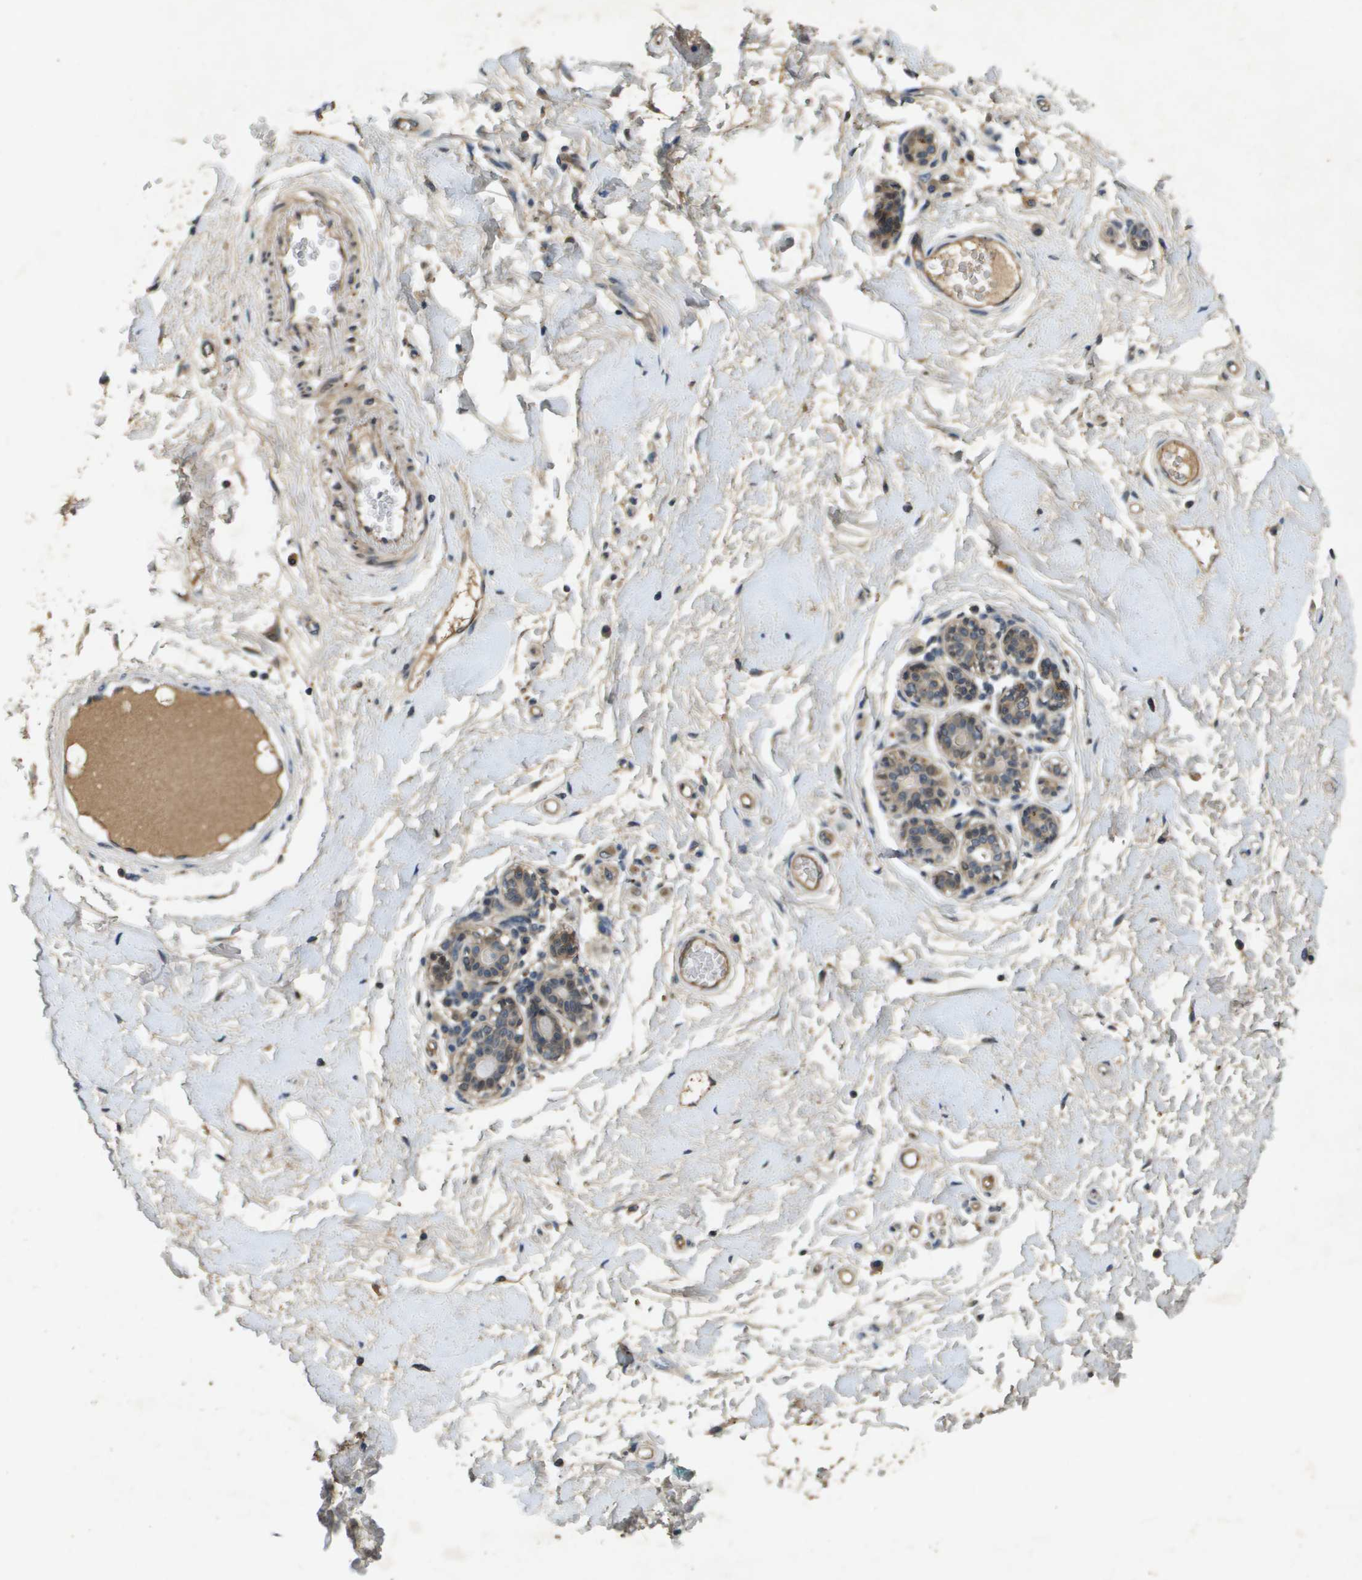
{"staining": {"intensity": "negative", "quantity": "none", "location": "none"}, "tissue": "breast", "cell_type": "Adipocytes", "image_type": "normal", "snomed": [{"axis": "morphology", "description": "Normal tissue, NOS"}, {"axis": "morphology", "description": "Lobular carcinoma"}, {"axis": "topography", "description": "Breast"}], "caption": "Immunohistochemistry (IHC) photomicrograph of unremarkable human breast stained for a protein (brown), which shows no expression in adipocytes.", "gene": "PGAP3", "patient": {"sex": "female", "age": 59}}